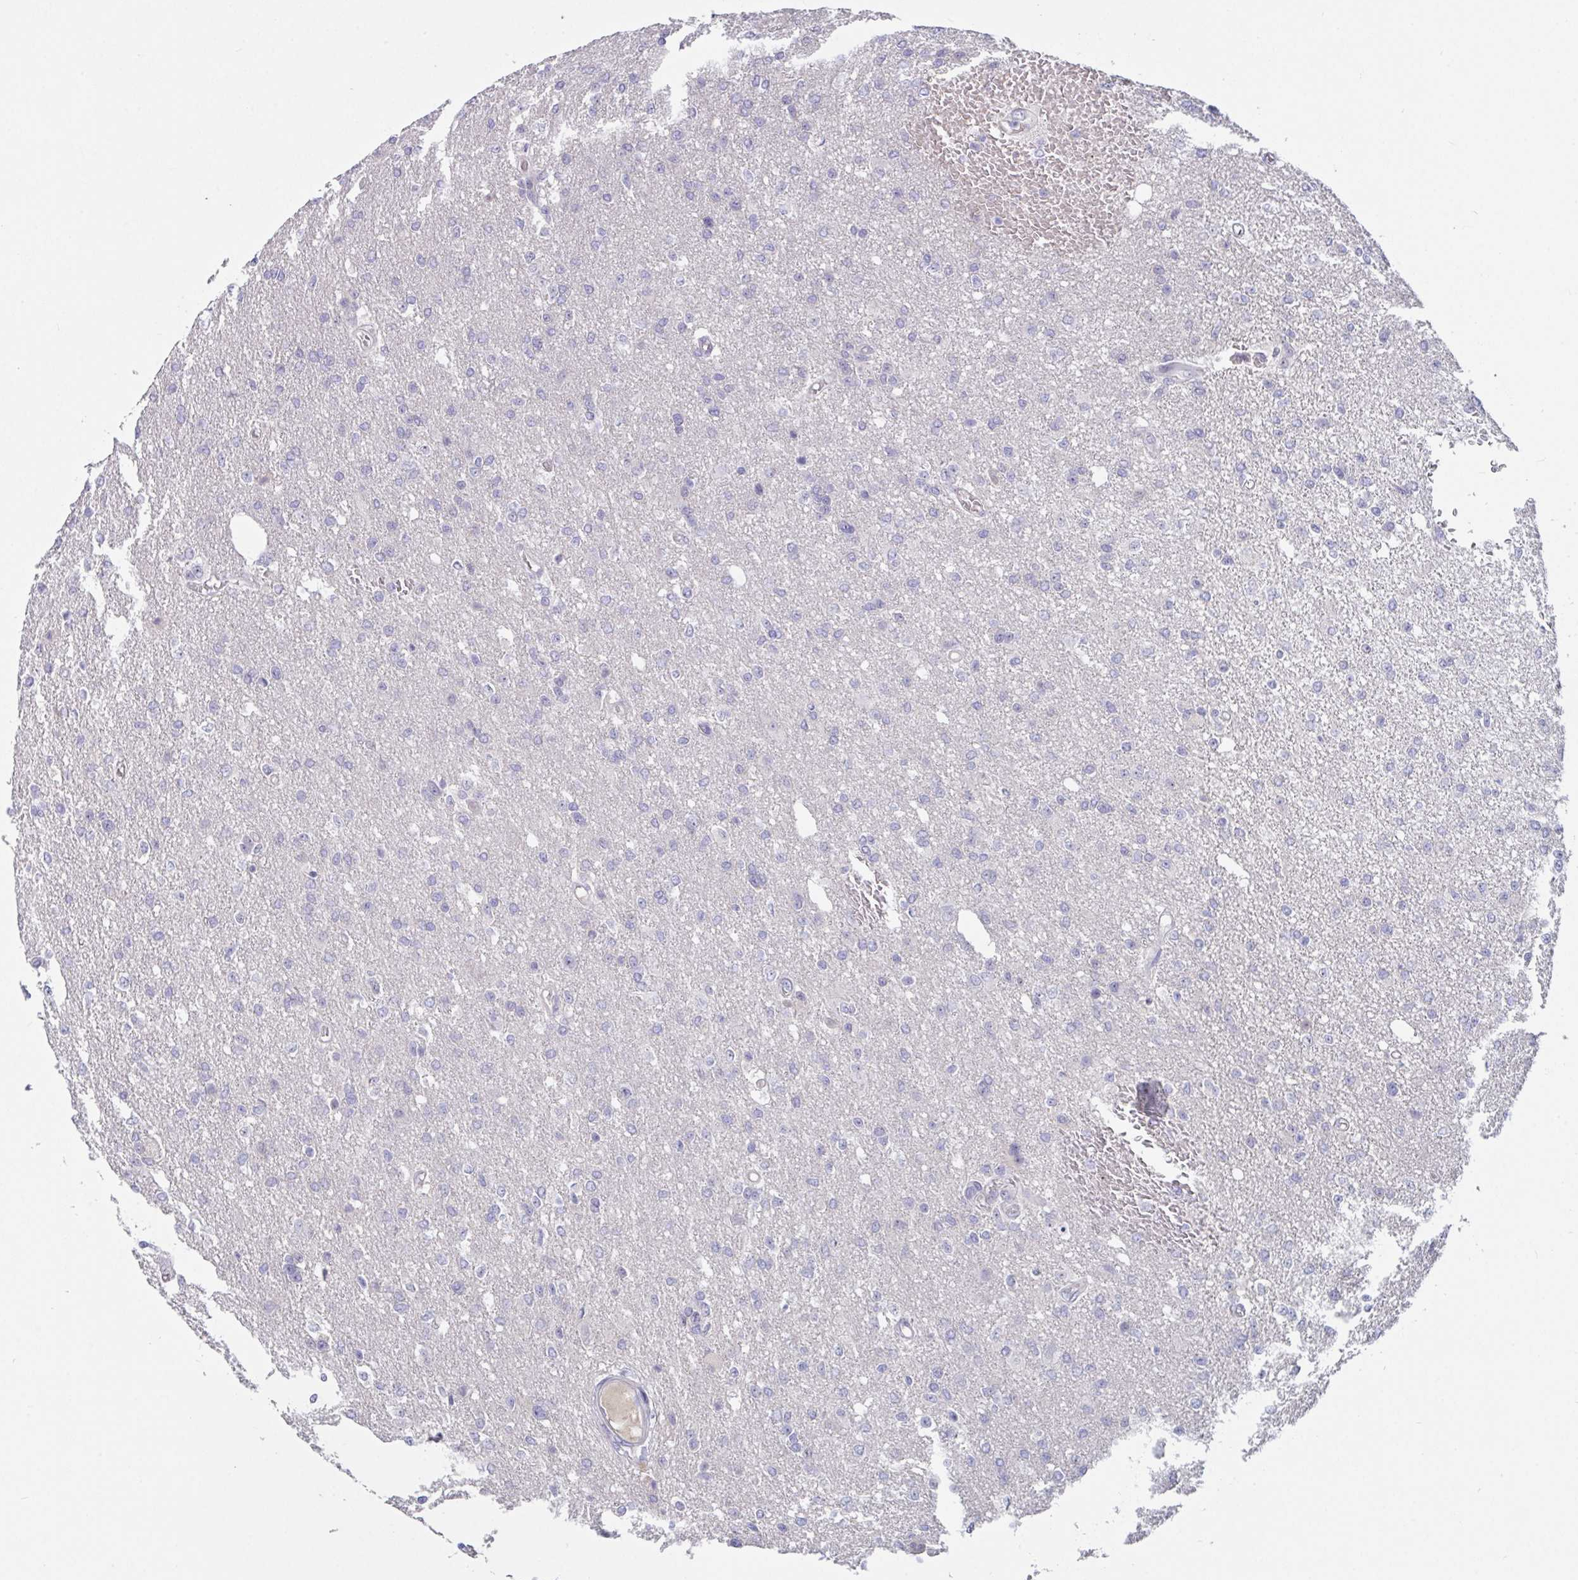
{"staining": {"intensity": "negative", "quantity": "none", "location": "none"}, "tissue": "glioma", "cell_type": "Tumor cells", "image_type": "cancer", "snomed": [{"axis": "morphology", "description": "Glioma, malignant, Low grade"}, {"axis": "topography", "description": "Brain"}], "caption": "Tumor cells are negative for brown protein staining in glioma.", "gene": "MYC", "patient": {"sex": "male", "age": 26}}